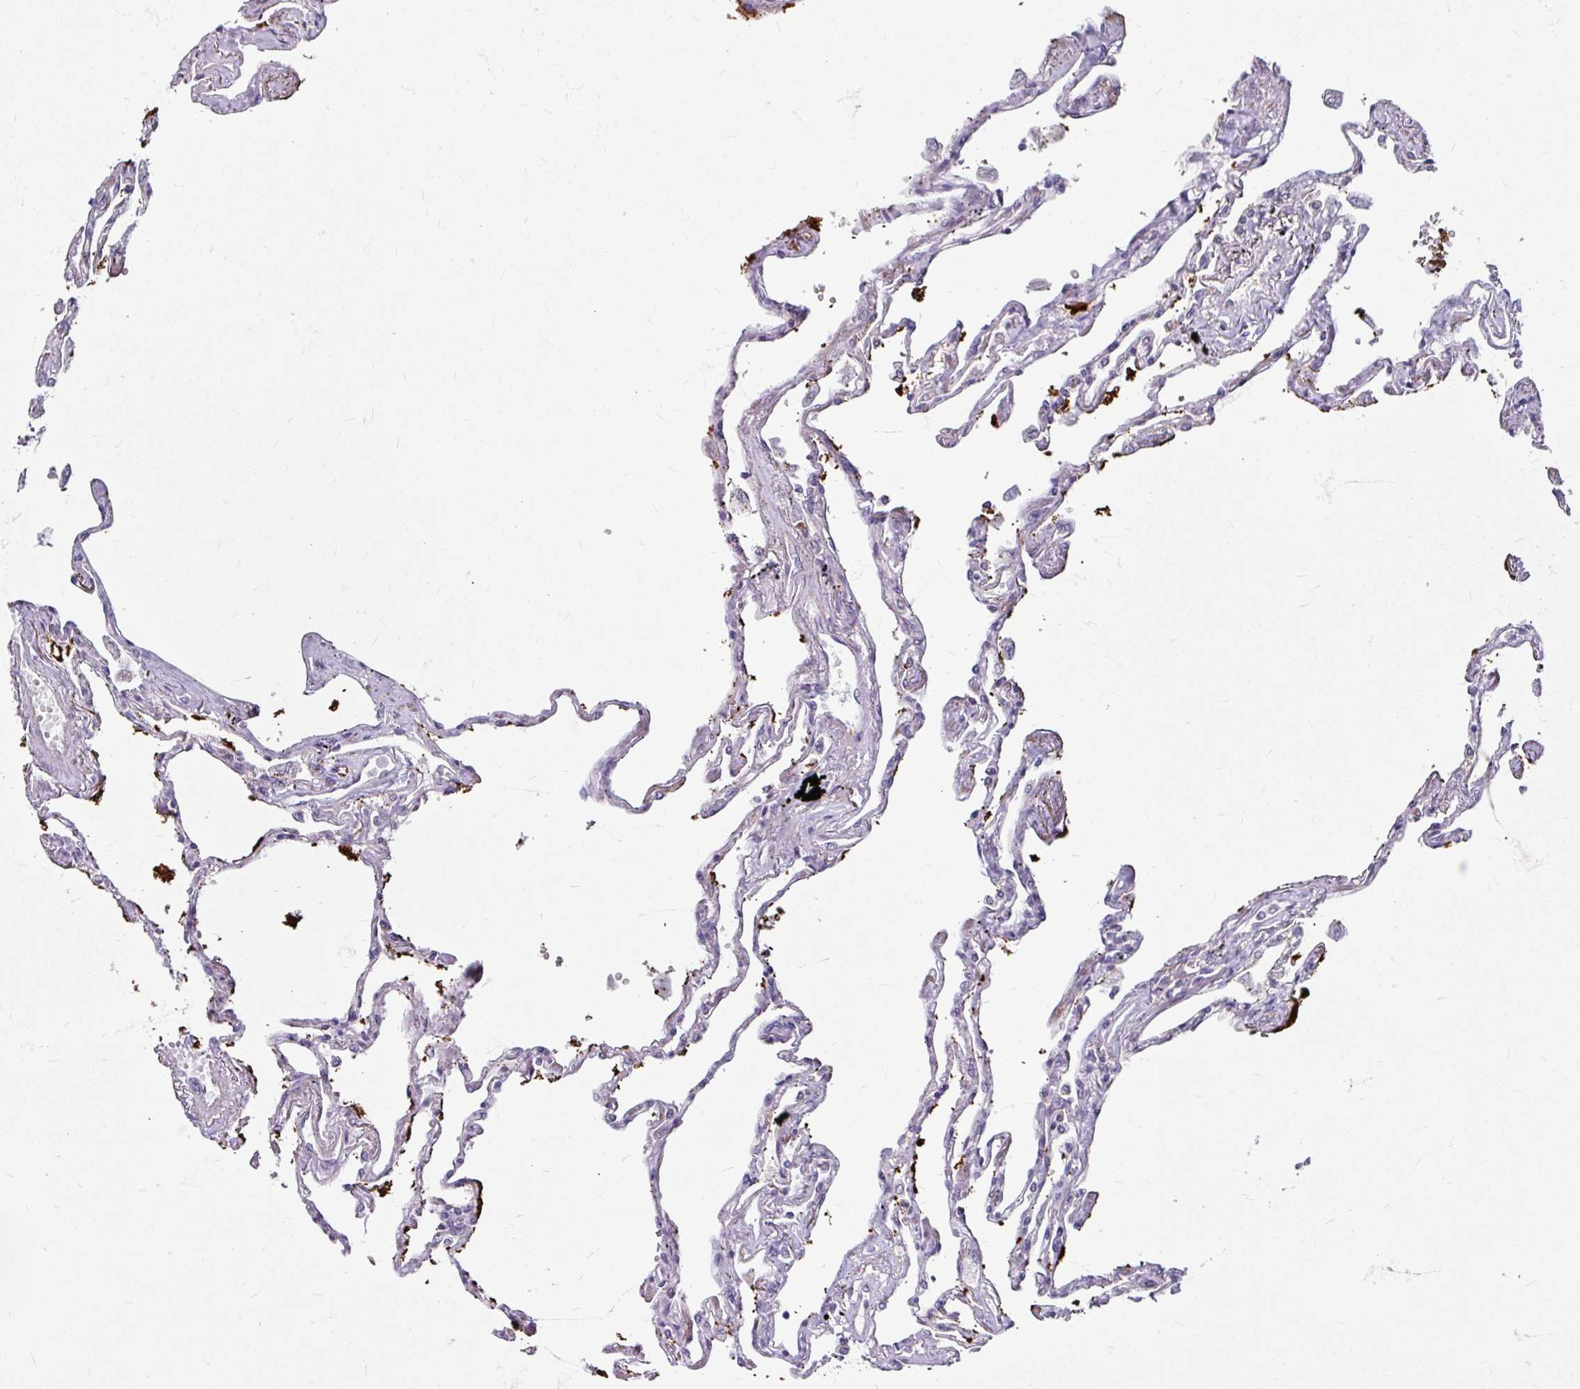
{"staining": {"intensity": "weak", "quantity": "<25%", "location": "cytoplasmic/membranous"}, "tissue": "lung", "cell_type": "Alveolar cells", "image_type": "normal", "snomed": [{"axis": "morphology", "description": "Normal tissue, NOS"}, {"axis": "topography", "description": "Lung"}], "caption": "Immunohistochemistry (IHC) micrograph of normal lung: human lung stained with DAB (3,3'-diaminobenzidine) demonstrates no significant protein expression in alveolar cells.", "gene": "DAAM2", "patient": {"sex": "female", "age": 67}}